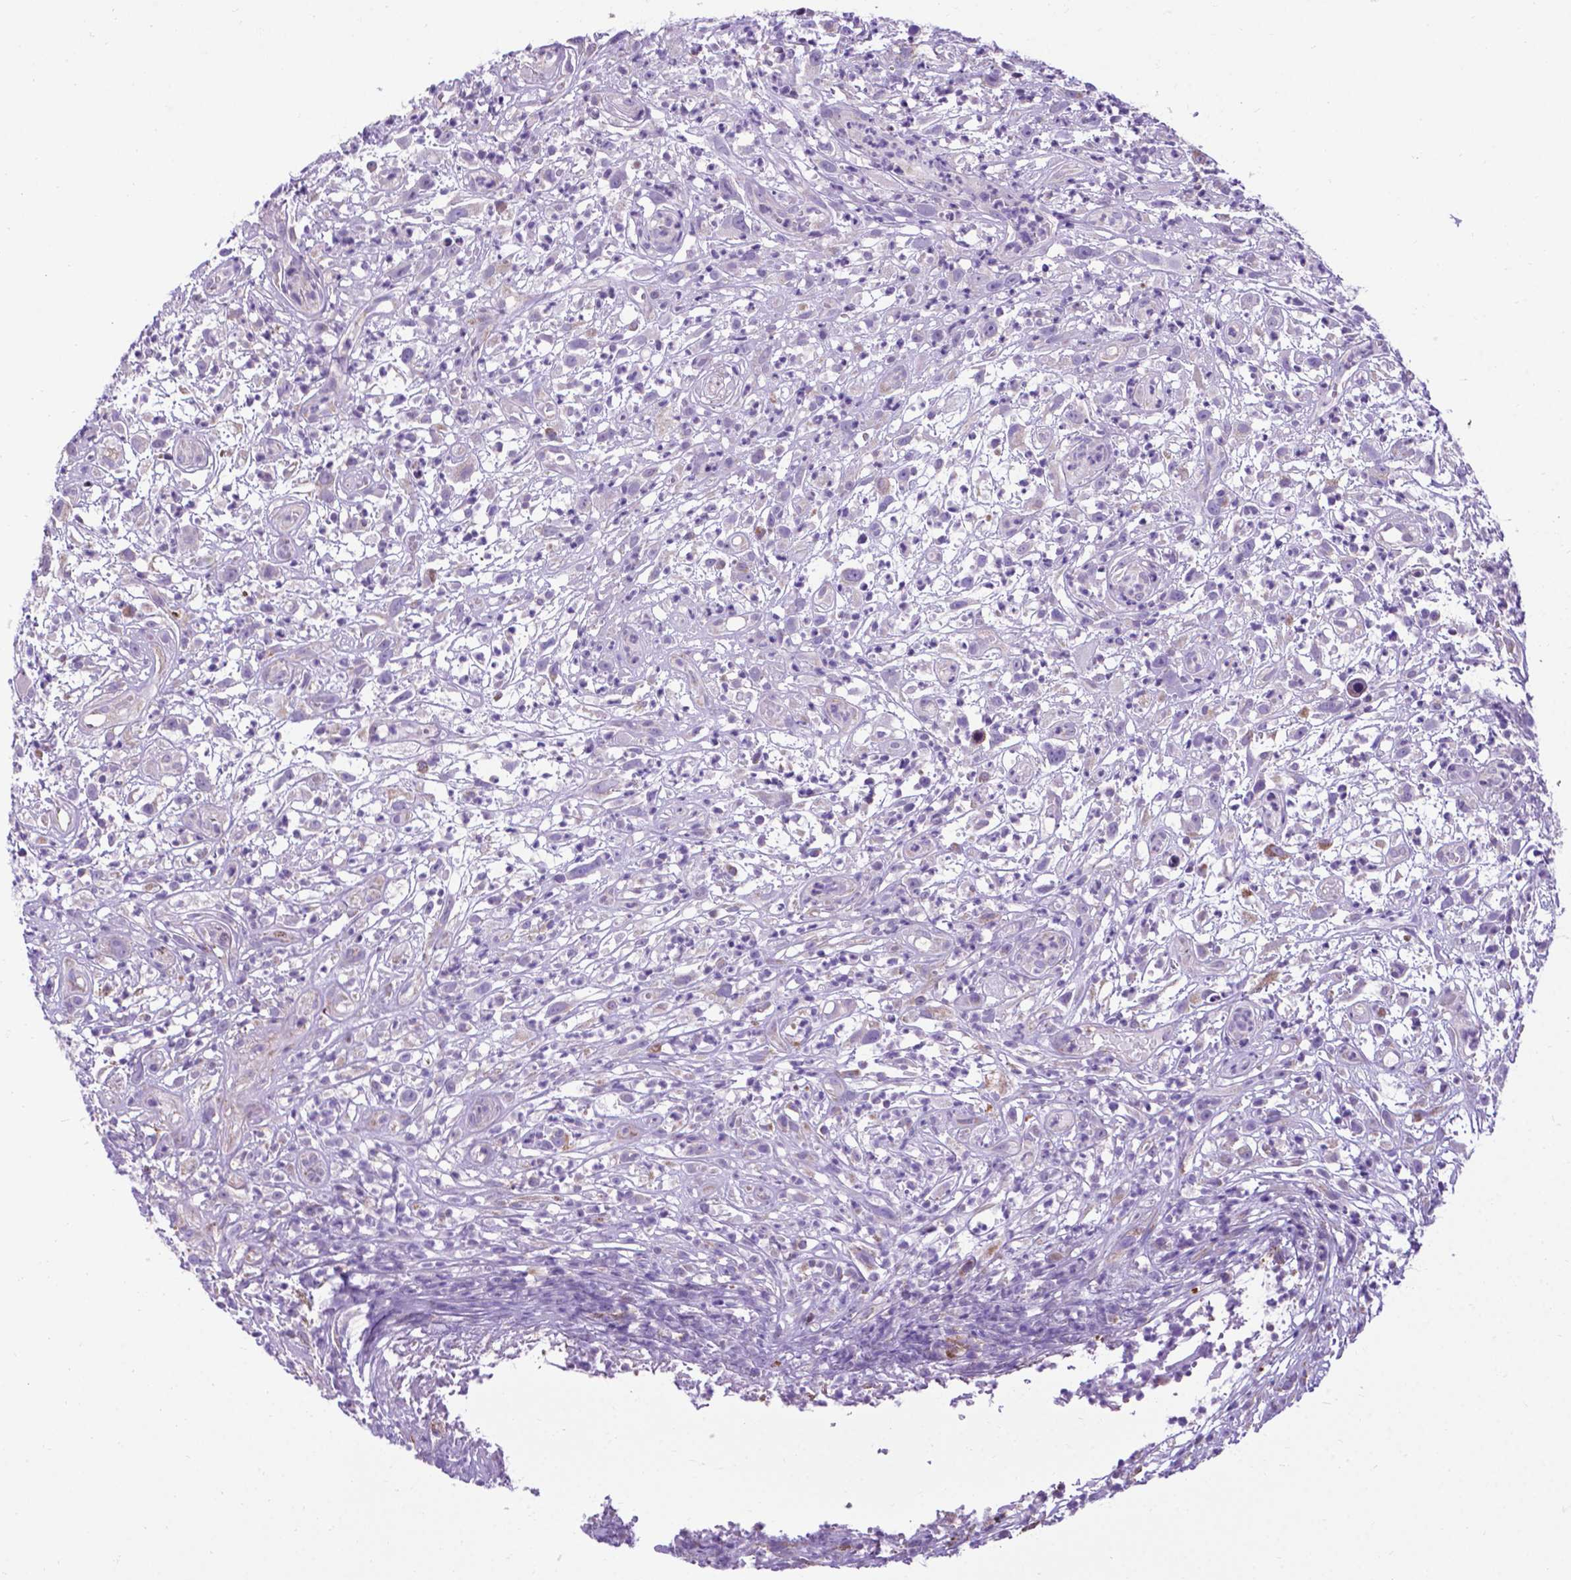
{"staining": {"intensity": "negative", "quantity": "none", "location": "none"}, "tissue": "head and neck cancer", "cell_type": "Tumor cells", "image_type": "cancer", "snomed": [{"axis": "morphology", "description": "Squamous cell carcinoma, NOS"}, {"axis": "topography", "description": "Head-Neck"}], "caption": "This is a histopathology image of immunohistochemistry staining of head and neck cancer (squamous cell carcinoma), which shows no positivity in tumor cells. The staining was performed using DAB (3,3'-diaminobenzidine) to visualize the protein expression in brown, while the nuclei were stained in blue with hematoxylin (Magnification: 20x).", "gene": "POU3F3", "patient": {"sex": "male", "age": 65}}